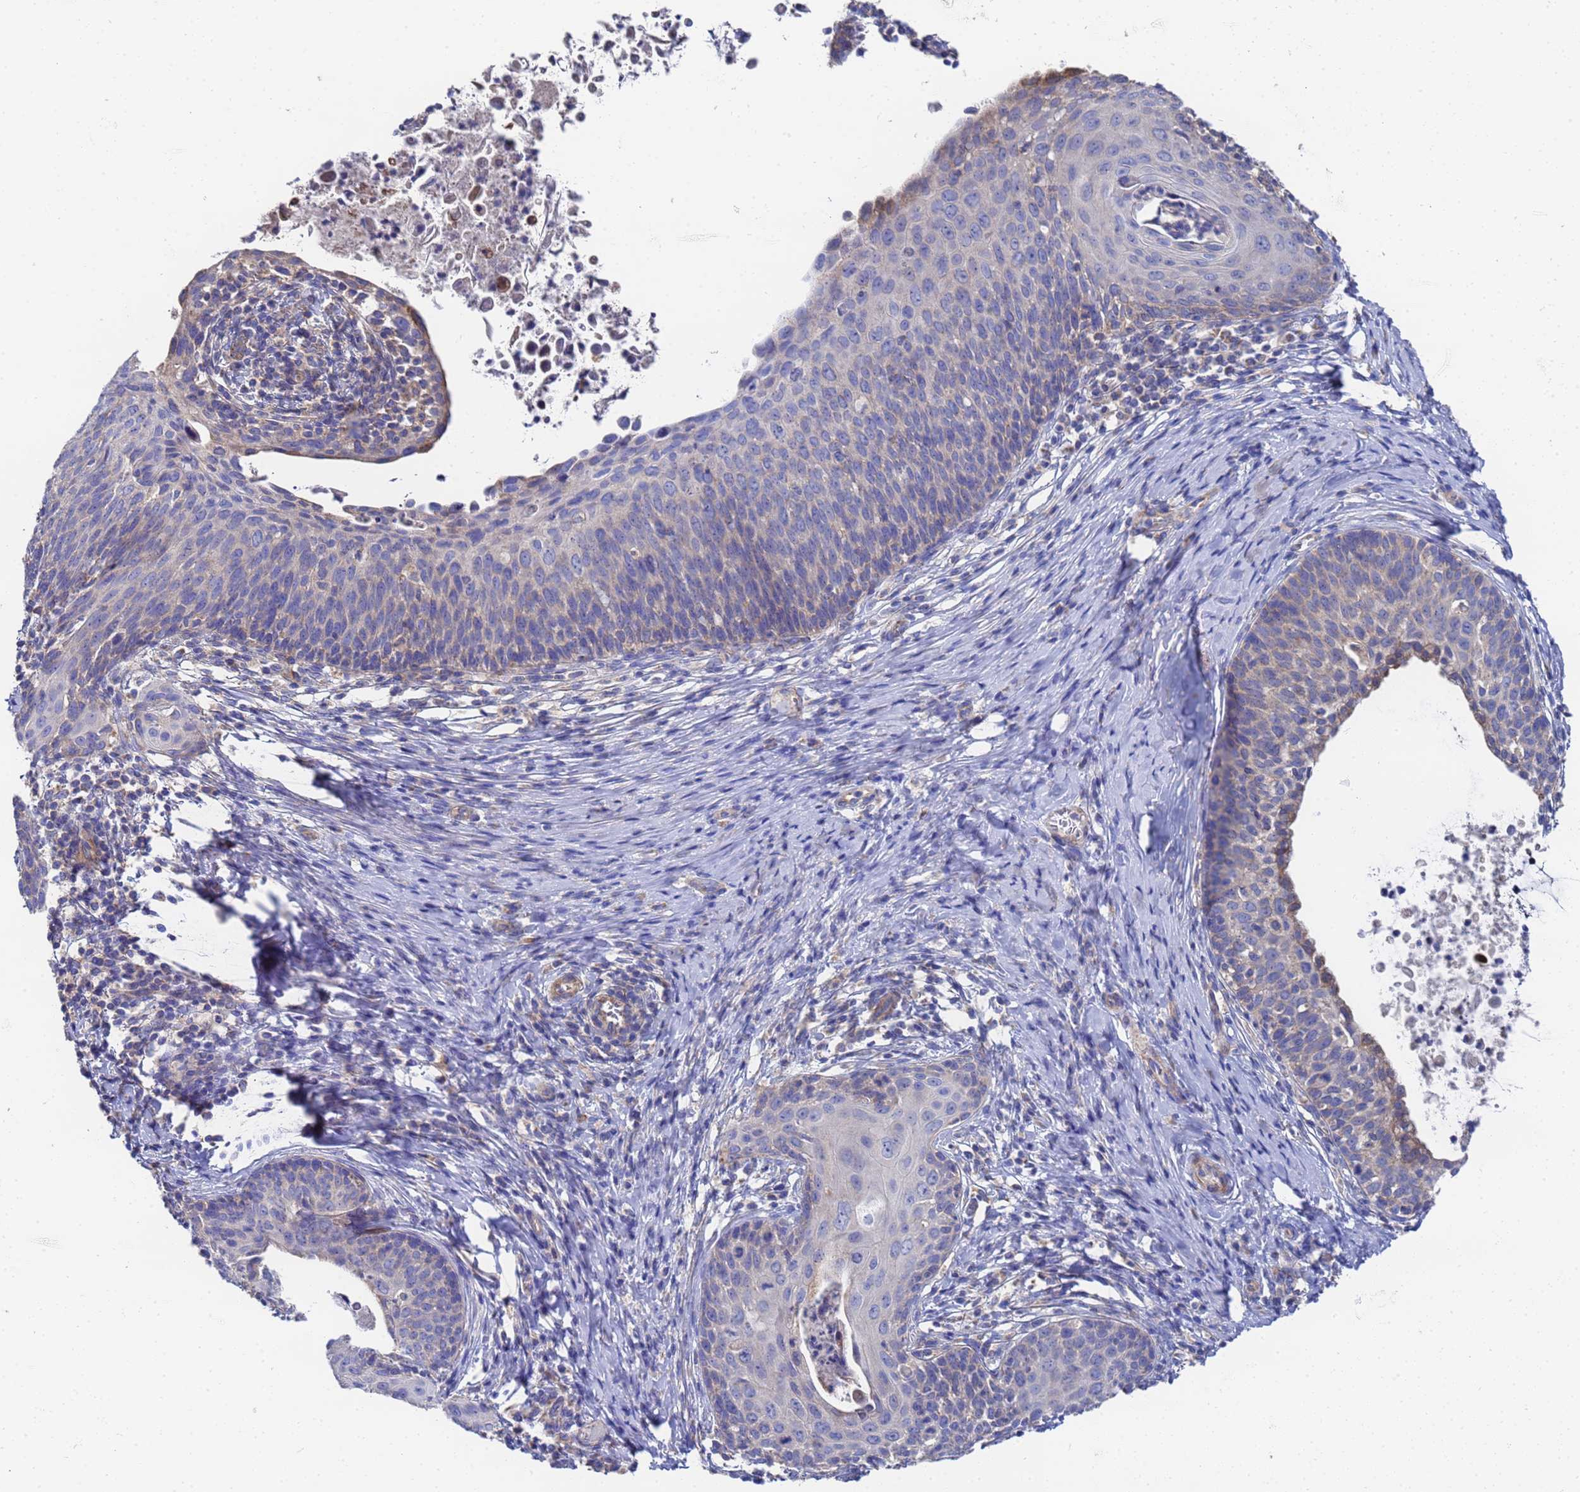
{"staining": {"intensity": "weak", "quantity": "<25%", "location": "cytoplasmic/membranous"}, "tissue": "cervical cancer", "cell_type": "Tumor cells", "image_type": "cancer", "snomed": [{"axis": "morphology", "description": "Squamous cell carcinoma, NOS"}, {"axis": "topography", "description": "Cervix"}], "caption": "The micrograph demonstrates no significant staining in tumor cells of squamous cell carcinoma (cervical).", "gene": "FAHD2A", "patient": {"sex": "female", "age": 52}}